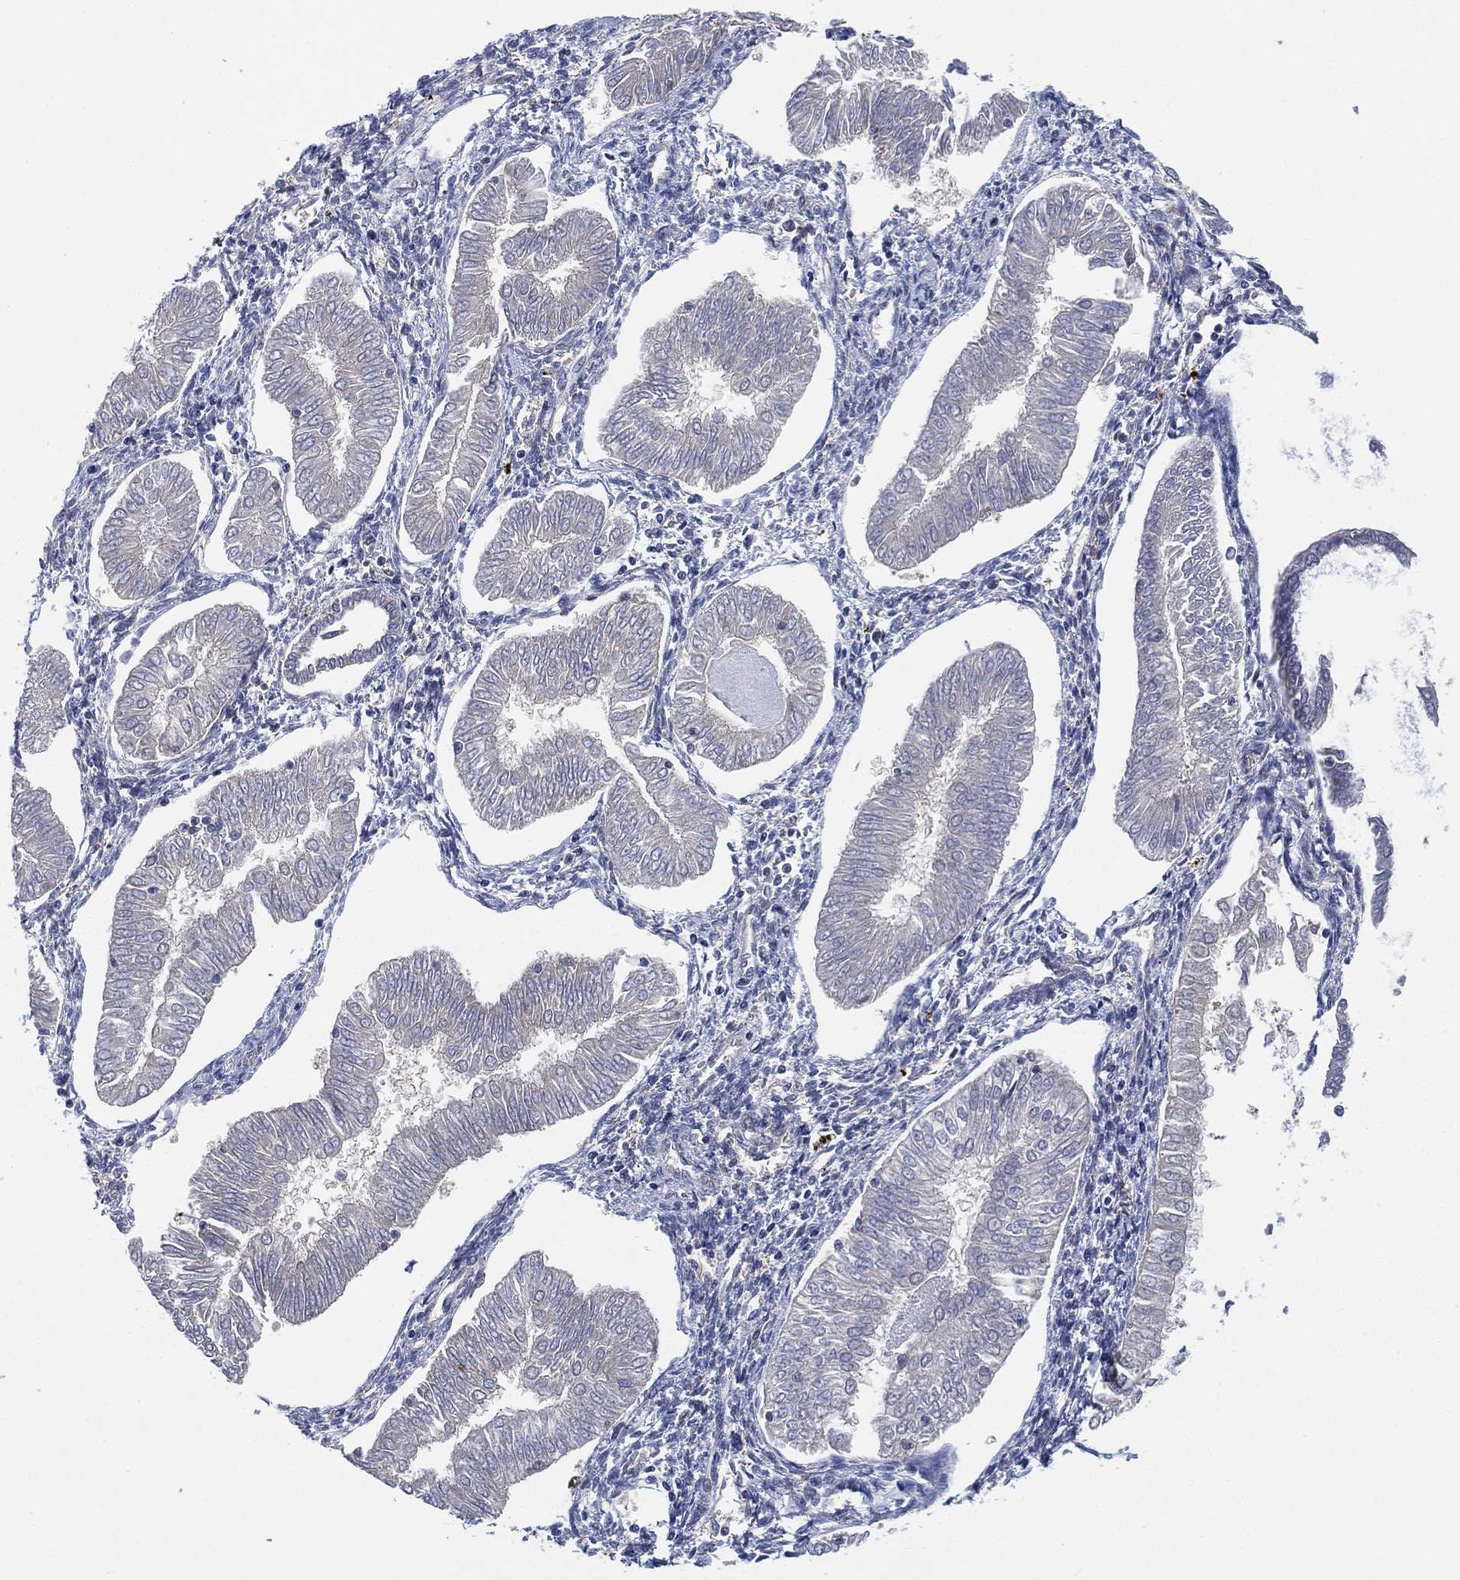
{"staining": {"intensity": "negative", "quantity": "none", "location": "none"}, "tissue": "endometrial cancer", "cell_type": "Tumor cells", "image_type": "cancer", "snomed": [{"axis": "morphology", "description": "Adenocarcinoma, NOS"}, {"axis": "topography", "description": "Endometrium"}], "caption": "A high-resolution micrograph shows immunohistochemistry (IHC) staining of endometrial cancer (adenocarcinoma), which displays no significant positivity in tumor cells.", "gene": "FES", "patient": {"sex": "female", "age": 53}}